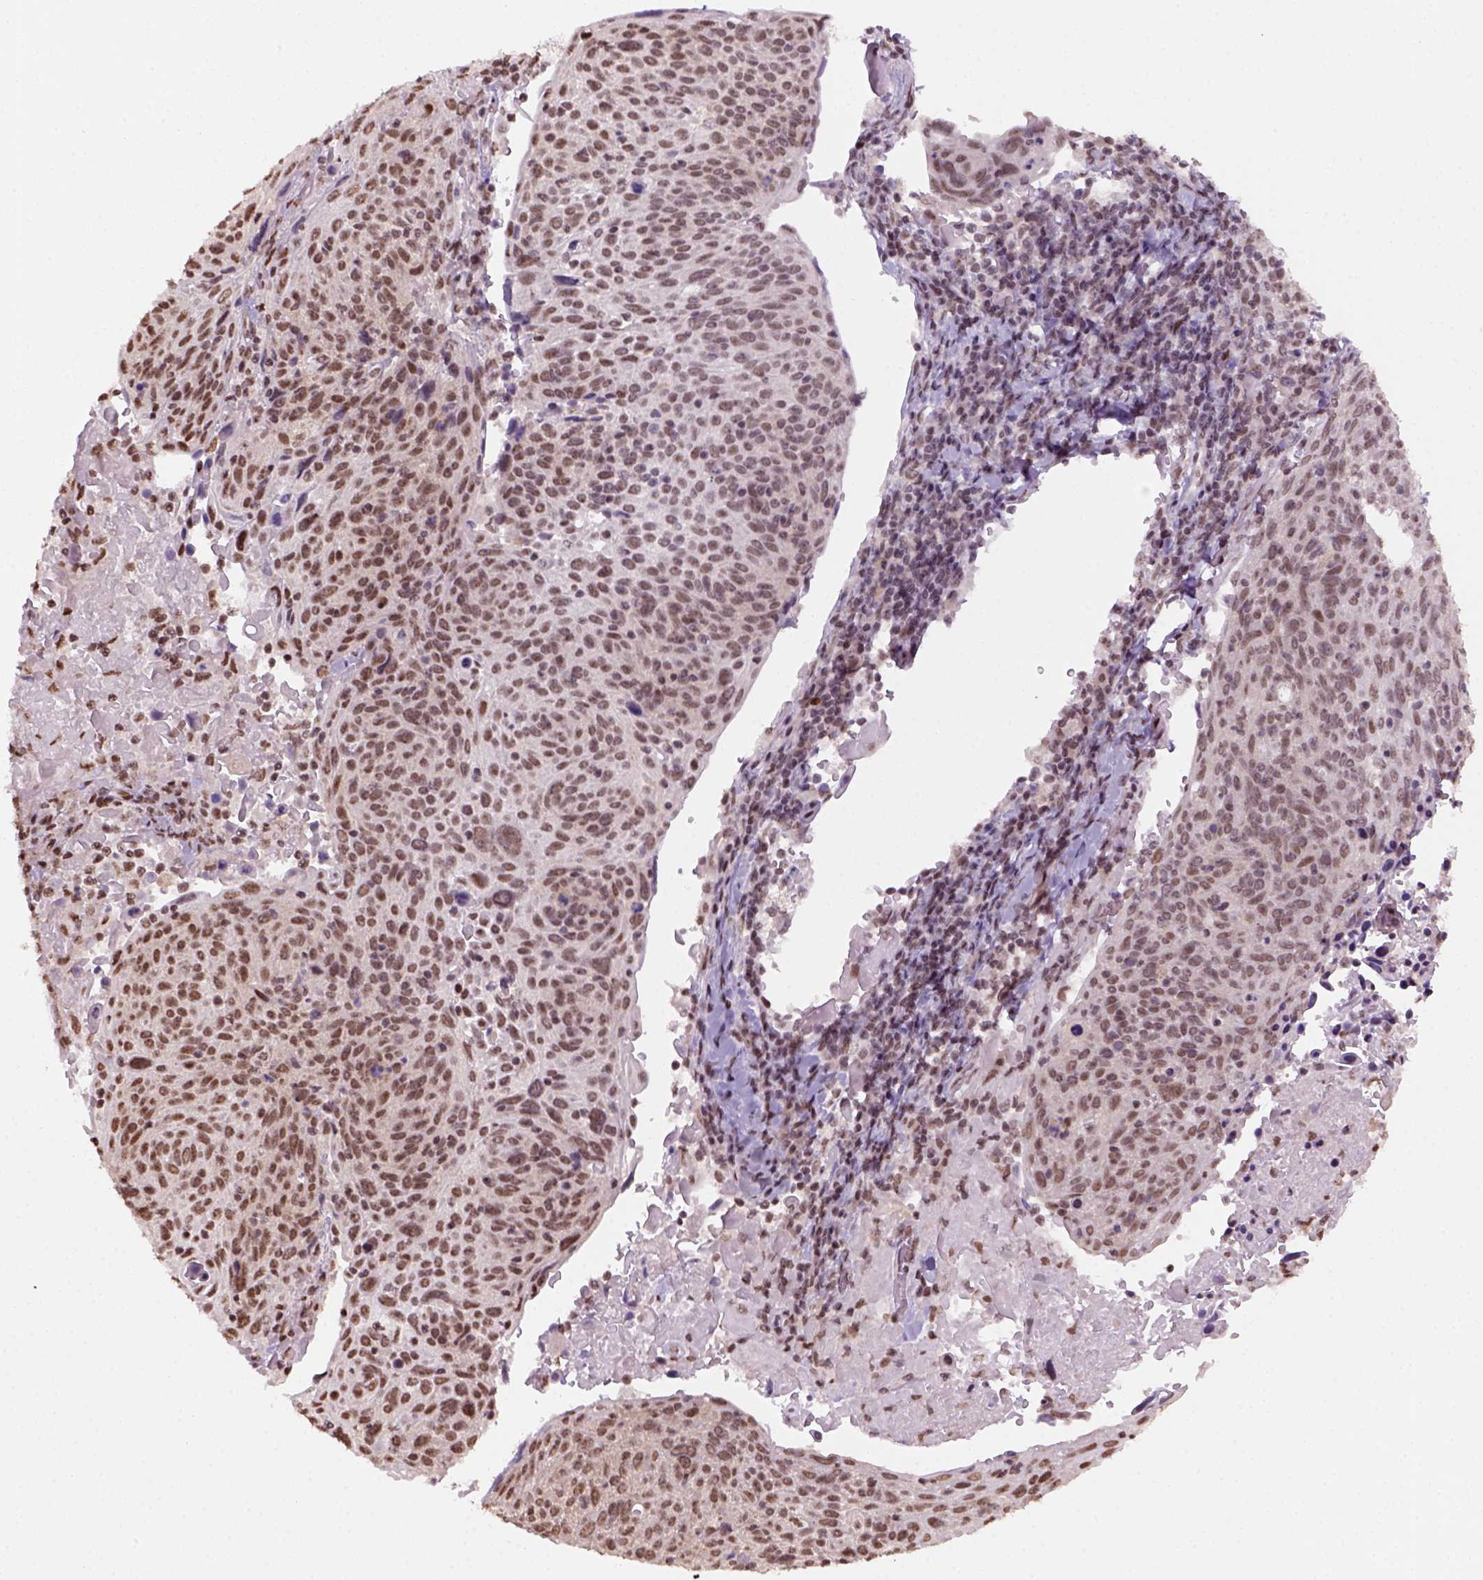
{"staining": {"intensity": "moderate", "quantity": ">75%", "location": "nuclear"}, "tissue": "cervical cancer", "cell_type": "Tumor cells", "image_type": "cancer", "snomed": [{"axis": "morphology", "description": "Squamous cell carcinoma, NOS"}, {"axis": "topography", "description": "Cervix"}], "caption": "This image shows squamous cell carcinoma (cervical) stained with IHC to label a protein in brown. The nuclear of tumor cells show moderate positivity for the protein. Nuclei are counter-stained blue.", "gene": "GOT1", "patient": {"sex": "female", "age": 61}}